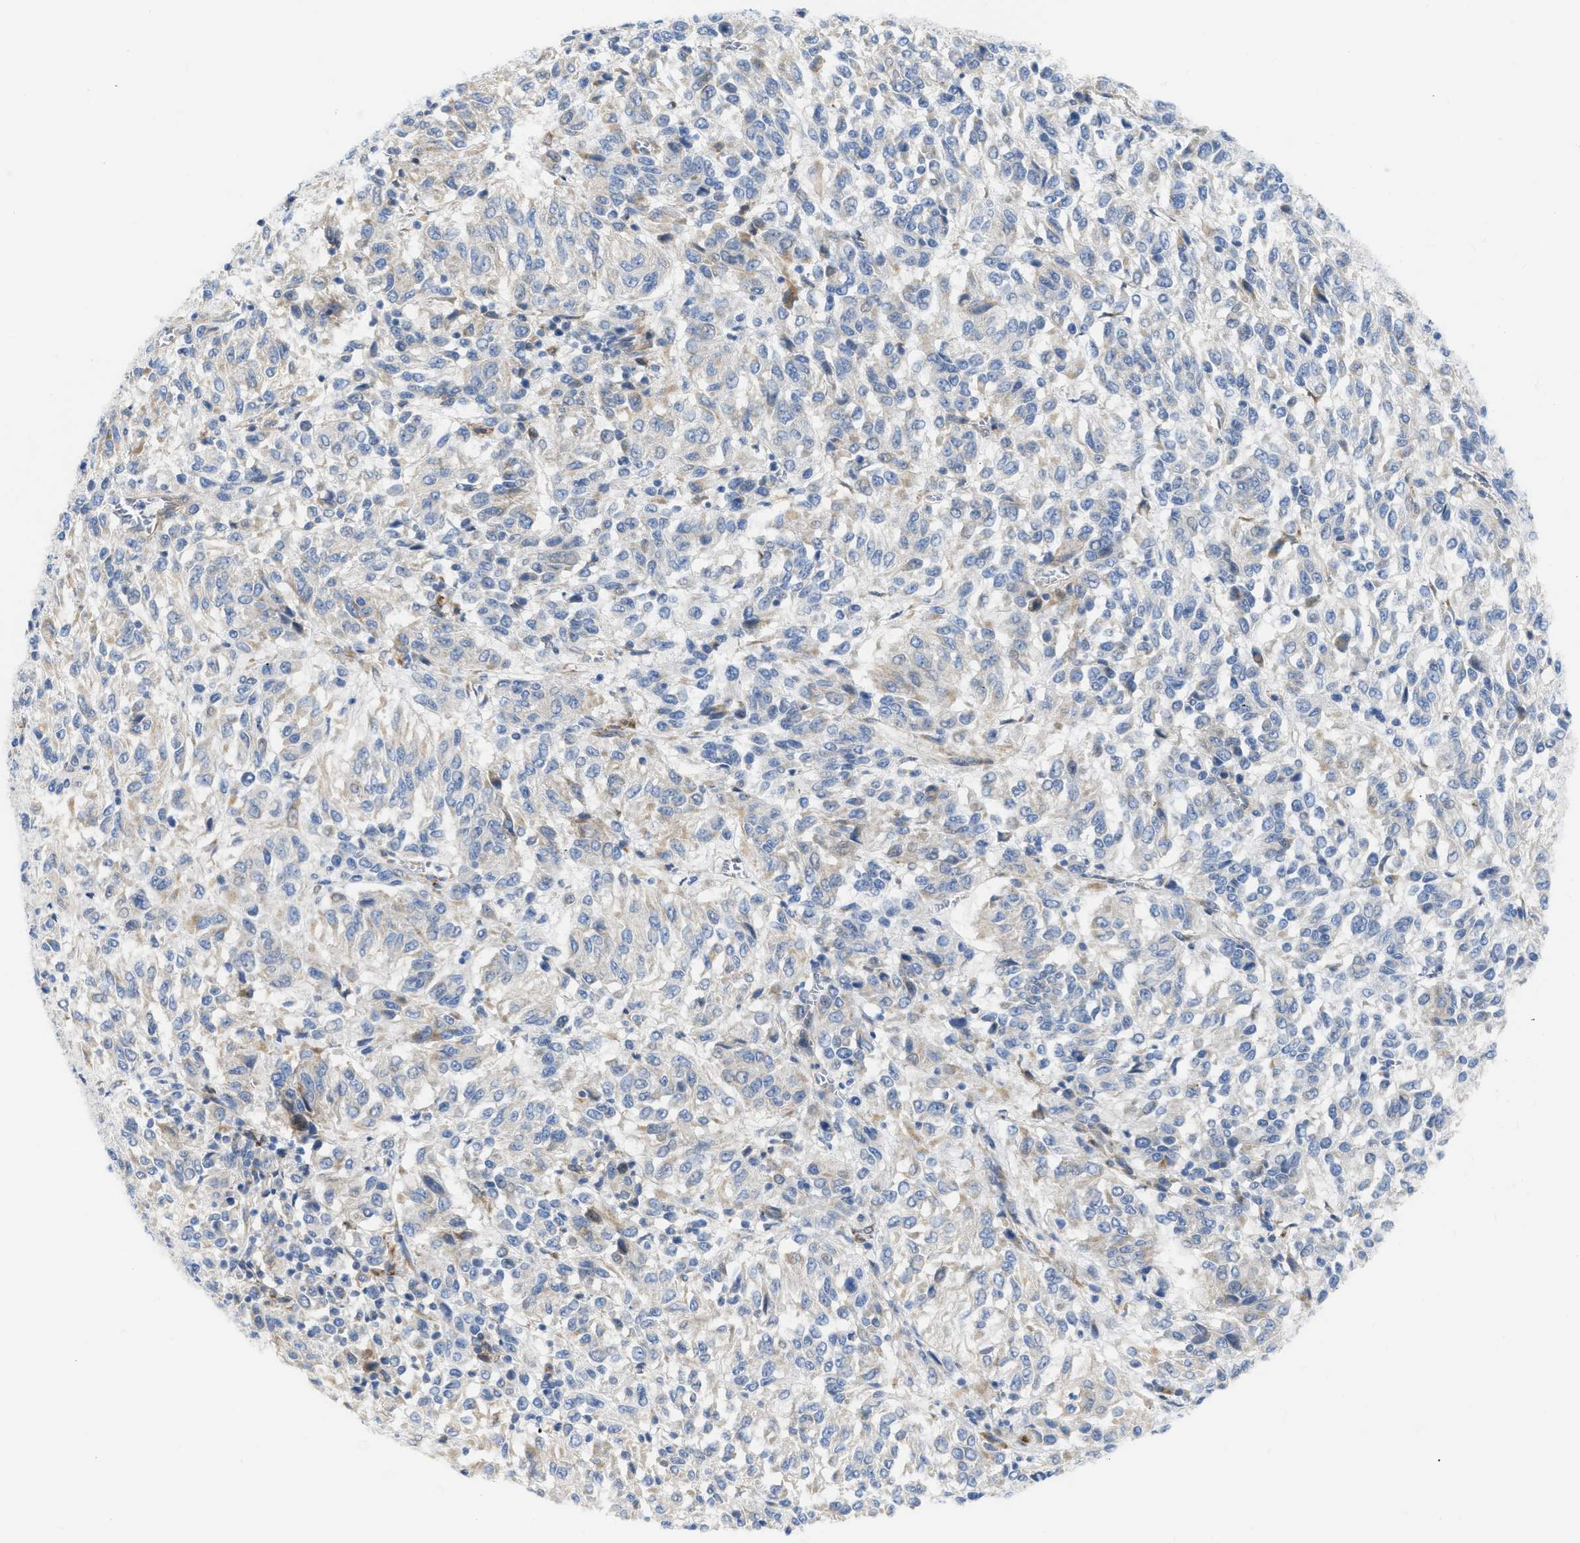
{"staining": {"intensity": "negative", "quantity": "none", "location": "none"}, "tissue": "melanoma", "cell_type": "Tumor cells", "image_type": "cancer", "snomed": [{"axis": "morphology", "description": "Malignant melanoma, Metastatic site"}, {"axis": "topography", "description": "Lung"}], "caption": "DAB immunohistochemical staining of melanoma demonstrates no significant staining in tumor cells.", "gene": "FHL1", "patient": {"sex": "male", "age": 64}}